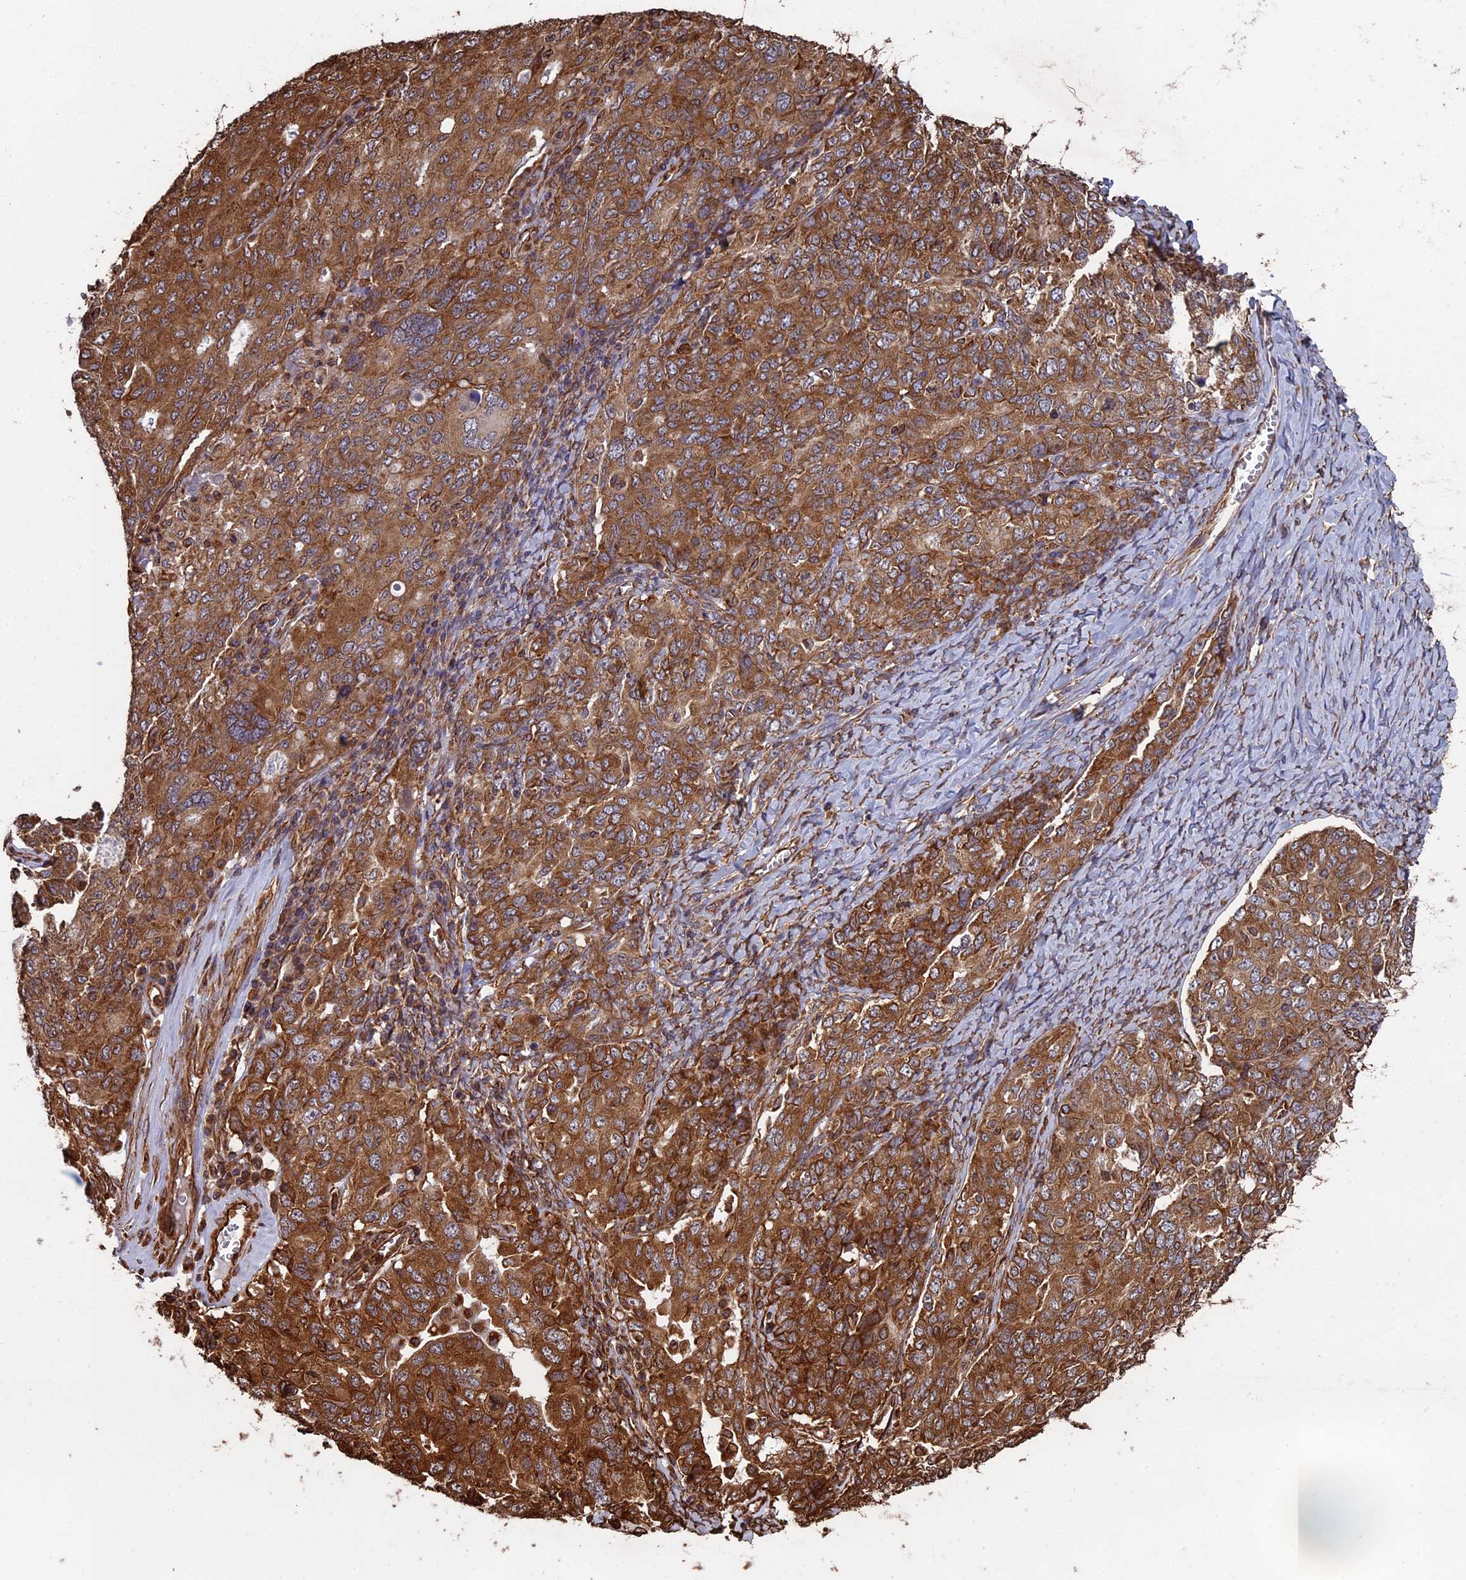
{"staining": {"intensity": "moderate", "quantity": ">75%", "location": "cytoplasmic/membranous"}, "tissue": "ovarian cancer", "cell_type": "Tumor cells", "image_type": "cancer", "snomed": [{"axis": "morphology", "description": "Carcinoma, endometroid"}, {"axis": "topography", "description": "Ovary"}], "caption": "A brown stain labels moderate cytoplasmic/membranous staining of a protein in human ovarian endometroid carcinoma tumor cells.", "gene": "CCDC124", "patient": {"sex": "female", "age": 62}}